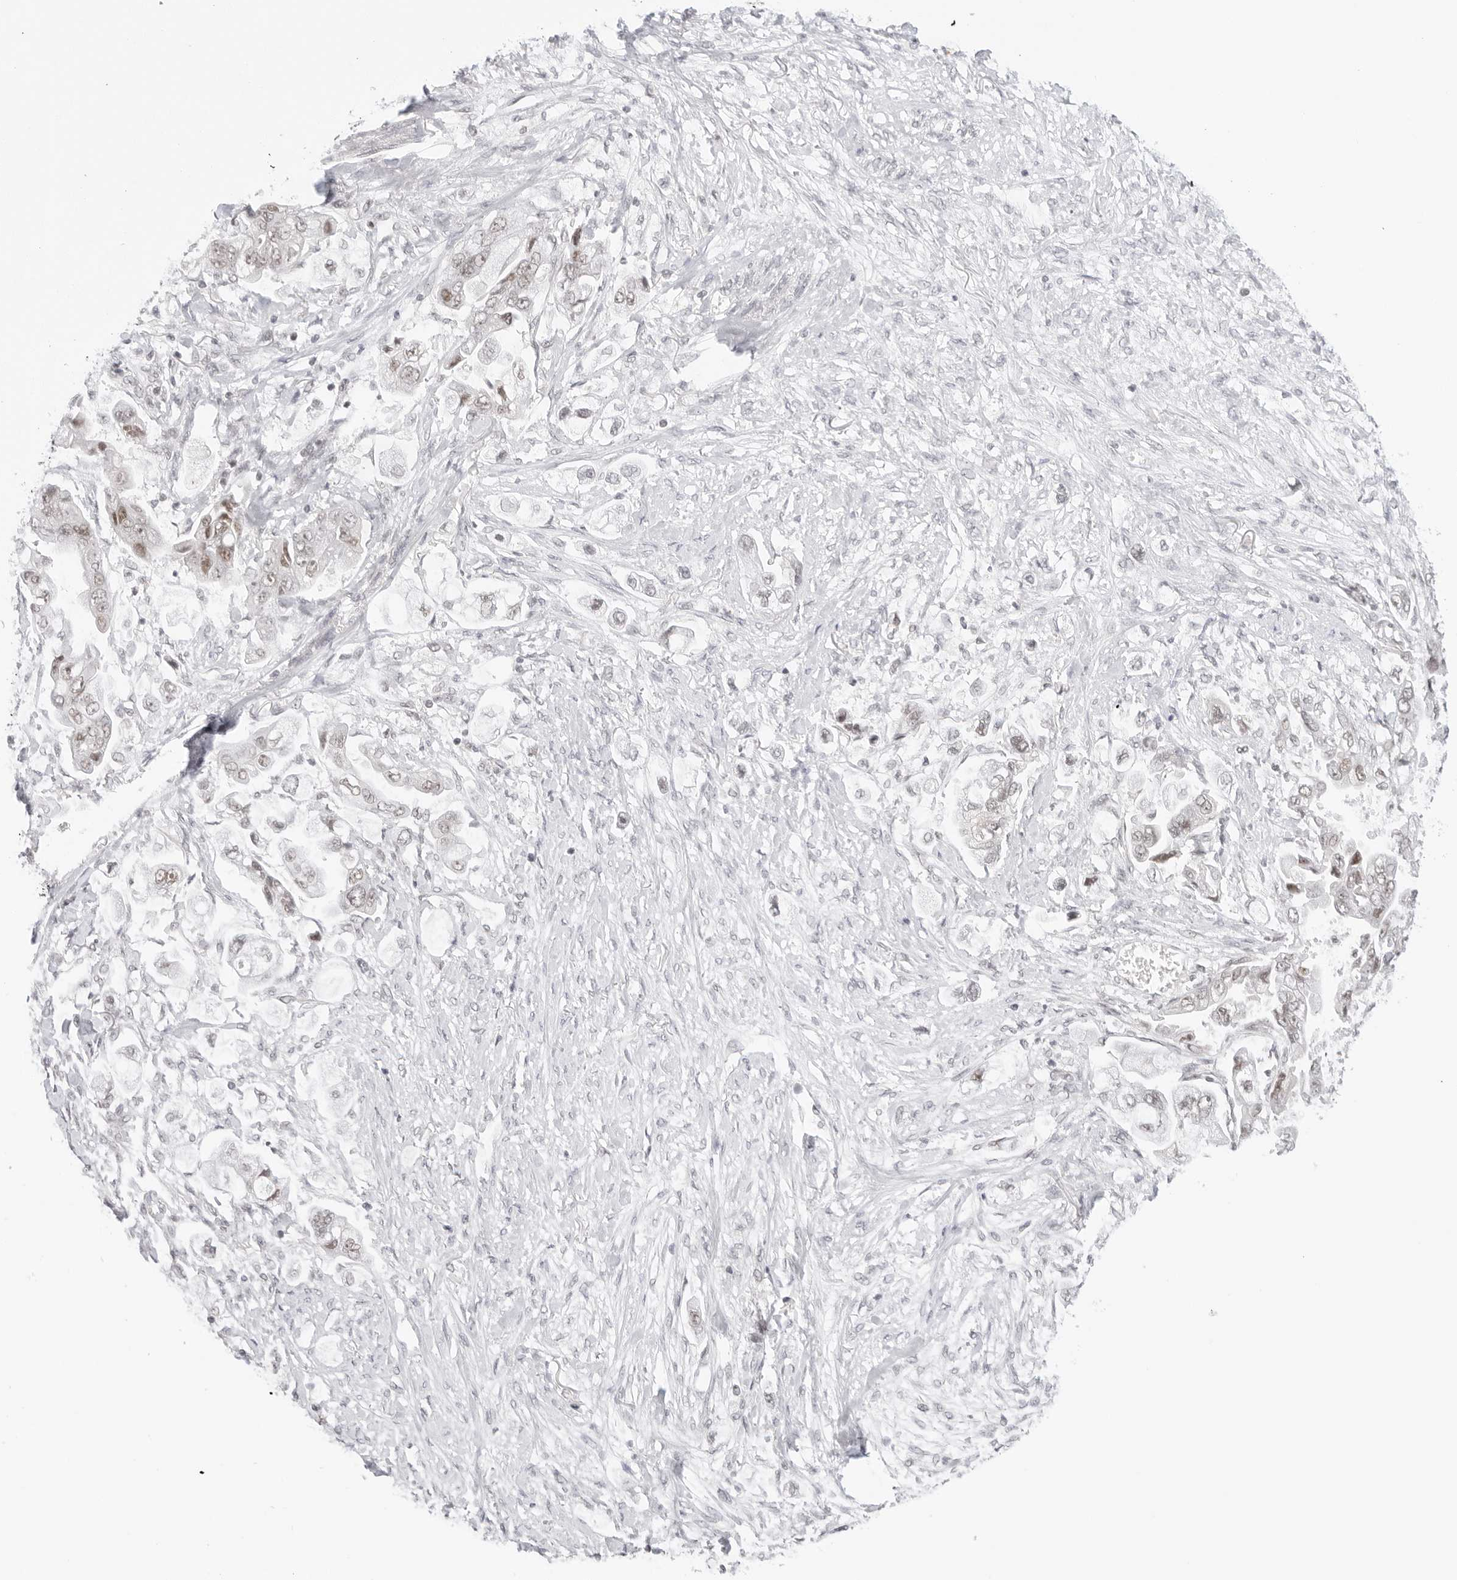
{"staining": {"intensity": "weak", "quantity": "25%-75%", "location": "nuclear"}, "tissue": "stomach cancer", "cell_type": "Tumor cells", "image_type": "cancer", "snomed": [{"axis": "morphology", "description": "Adenocarcinoma, NOS"}, {"axis": "topography", "description": "Stomach"}], "caption": "Adenocarcinoma (stomach) stained for a protein (brown) reveals weak nuclear positive positivity in approximately 25%-75% of tumor cells.", "gene": "TCIM", "patient": {"sex": "male", "age": 62}}